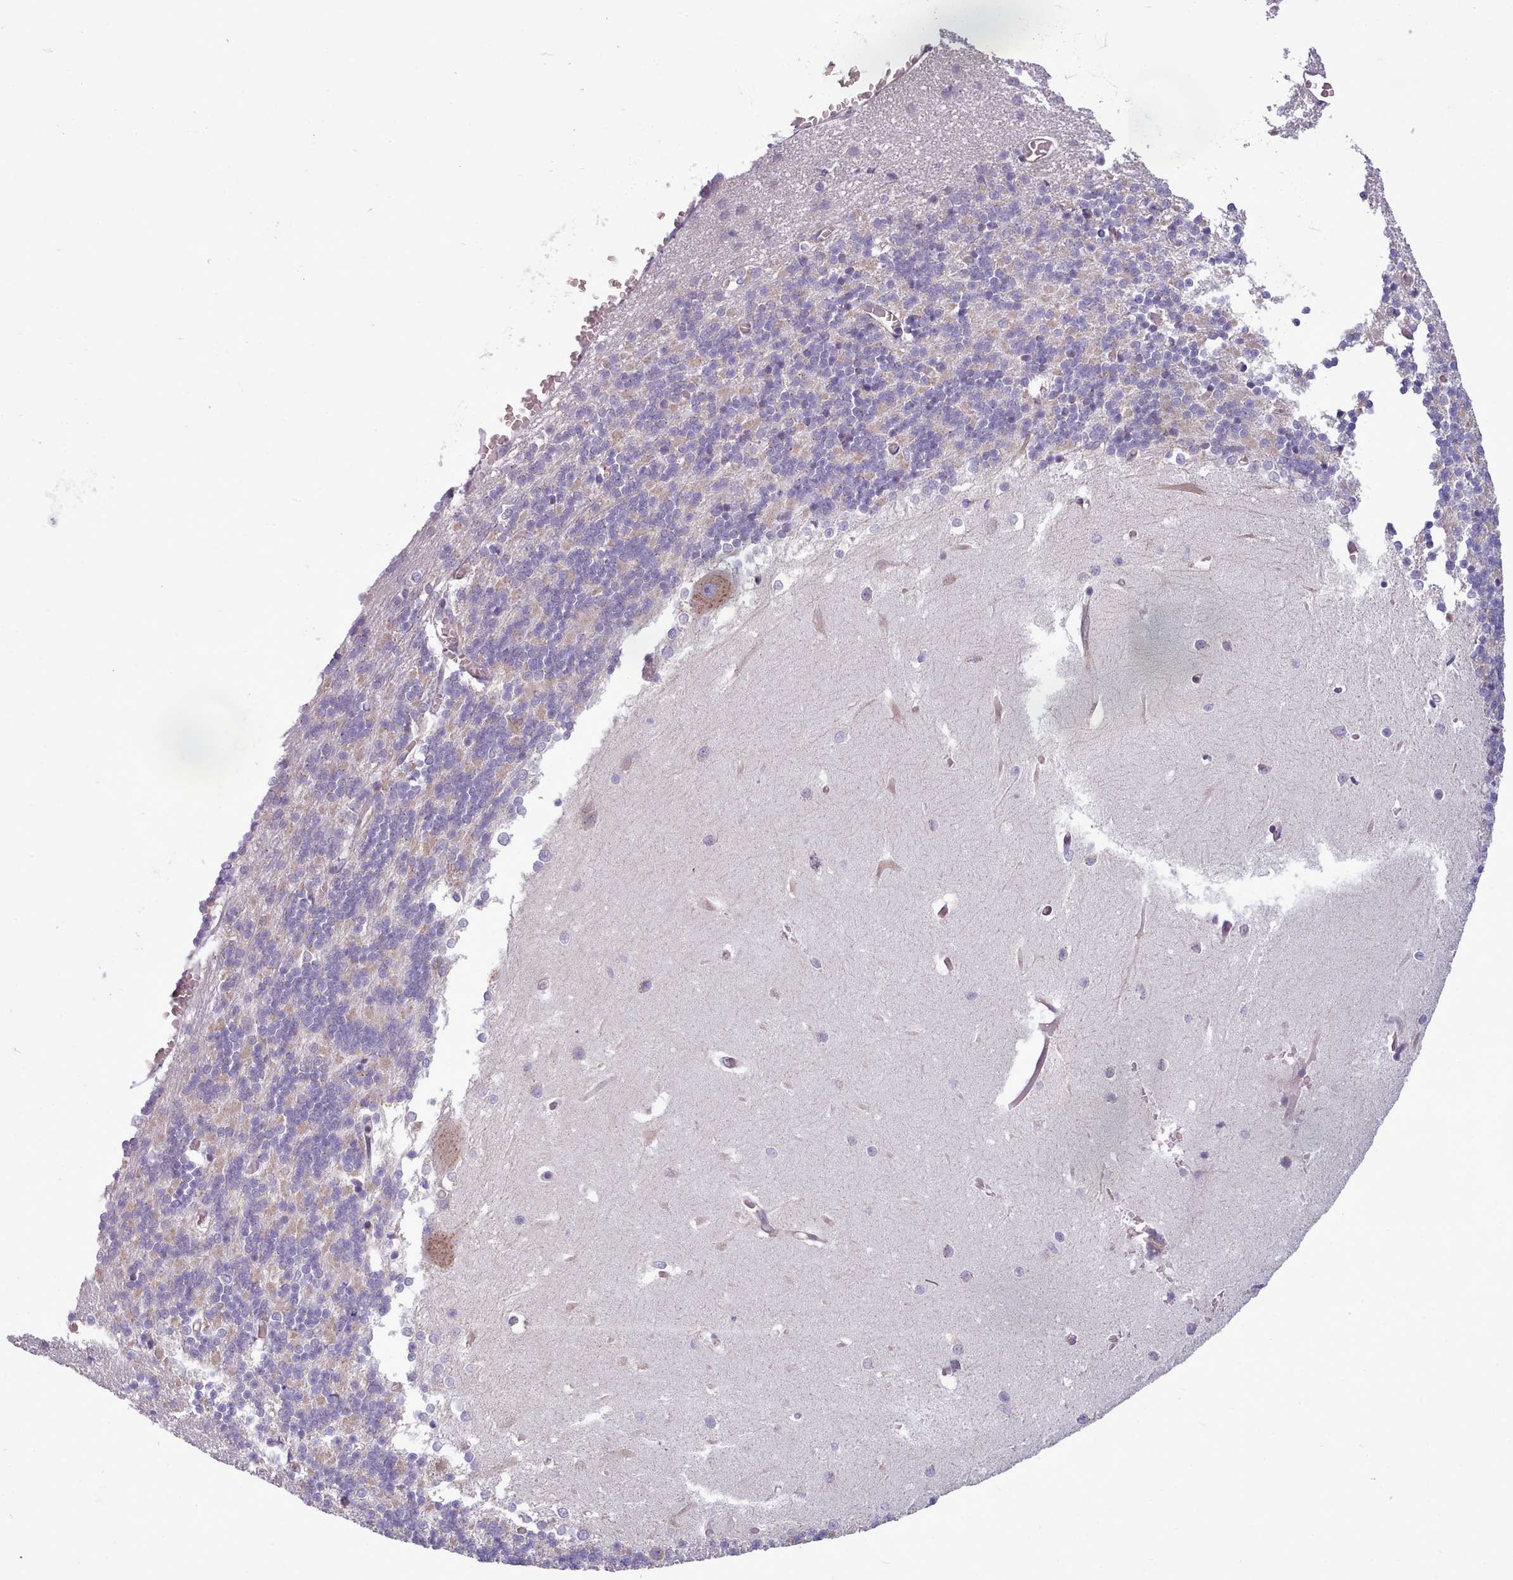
{"staining": {"intensity": "weak", "quantity": "25%-75%", "location": "cytoplasmic/membranous"}, "tissue": "cerebellum", "cell_type": "Cells in granular layer", "image_type": "normal", "snomed": [{"axis": "morphology", "description": "Normal tissue, NOS"}, {"axis": "topography", "description": "Cerebellum"}], "caption": "Approximately 25%-75% of cells in granular layer in unremarkable human cerebellum demonstrate weak cytoplasmic/membranous protein positivity as visualized by brown immunohistochemical staining.", "gene": "SLC52A3", "patient": {"sex": "male", "age": 37}}